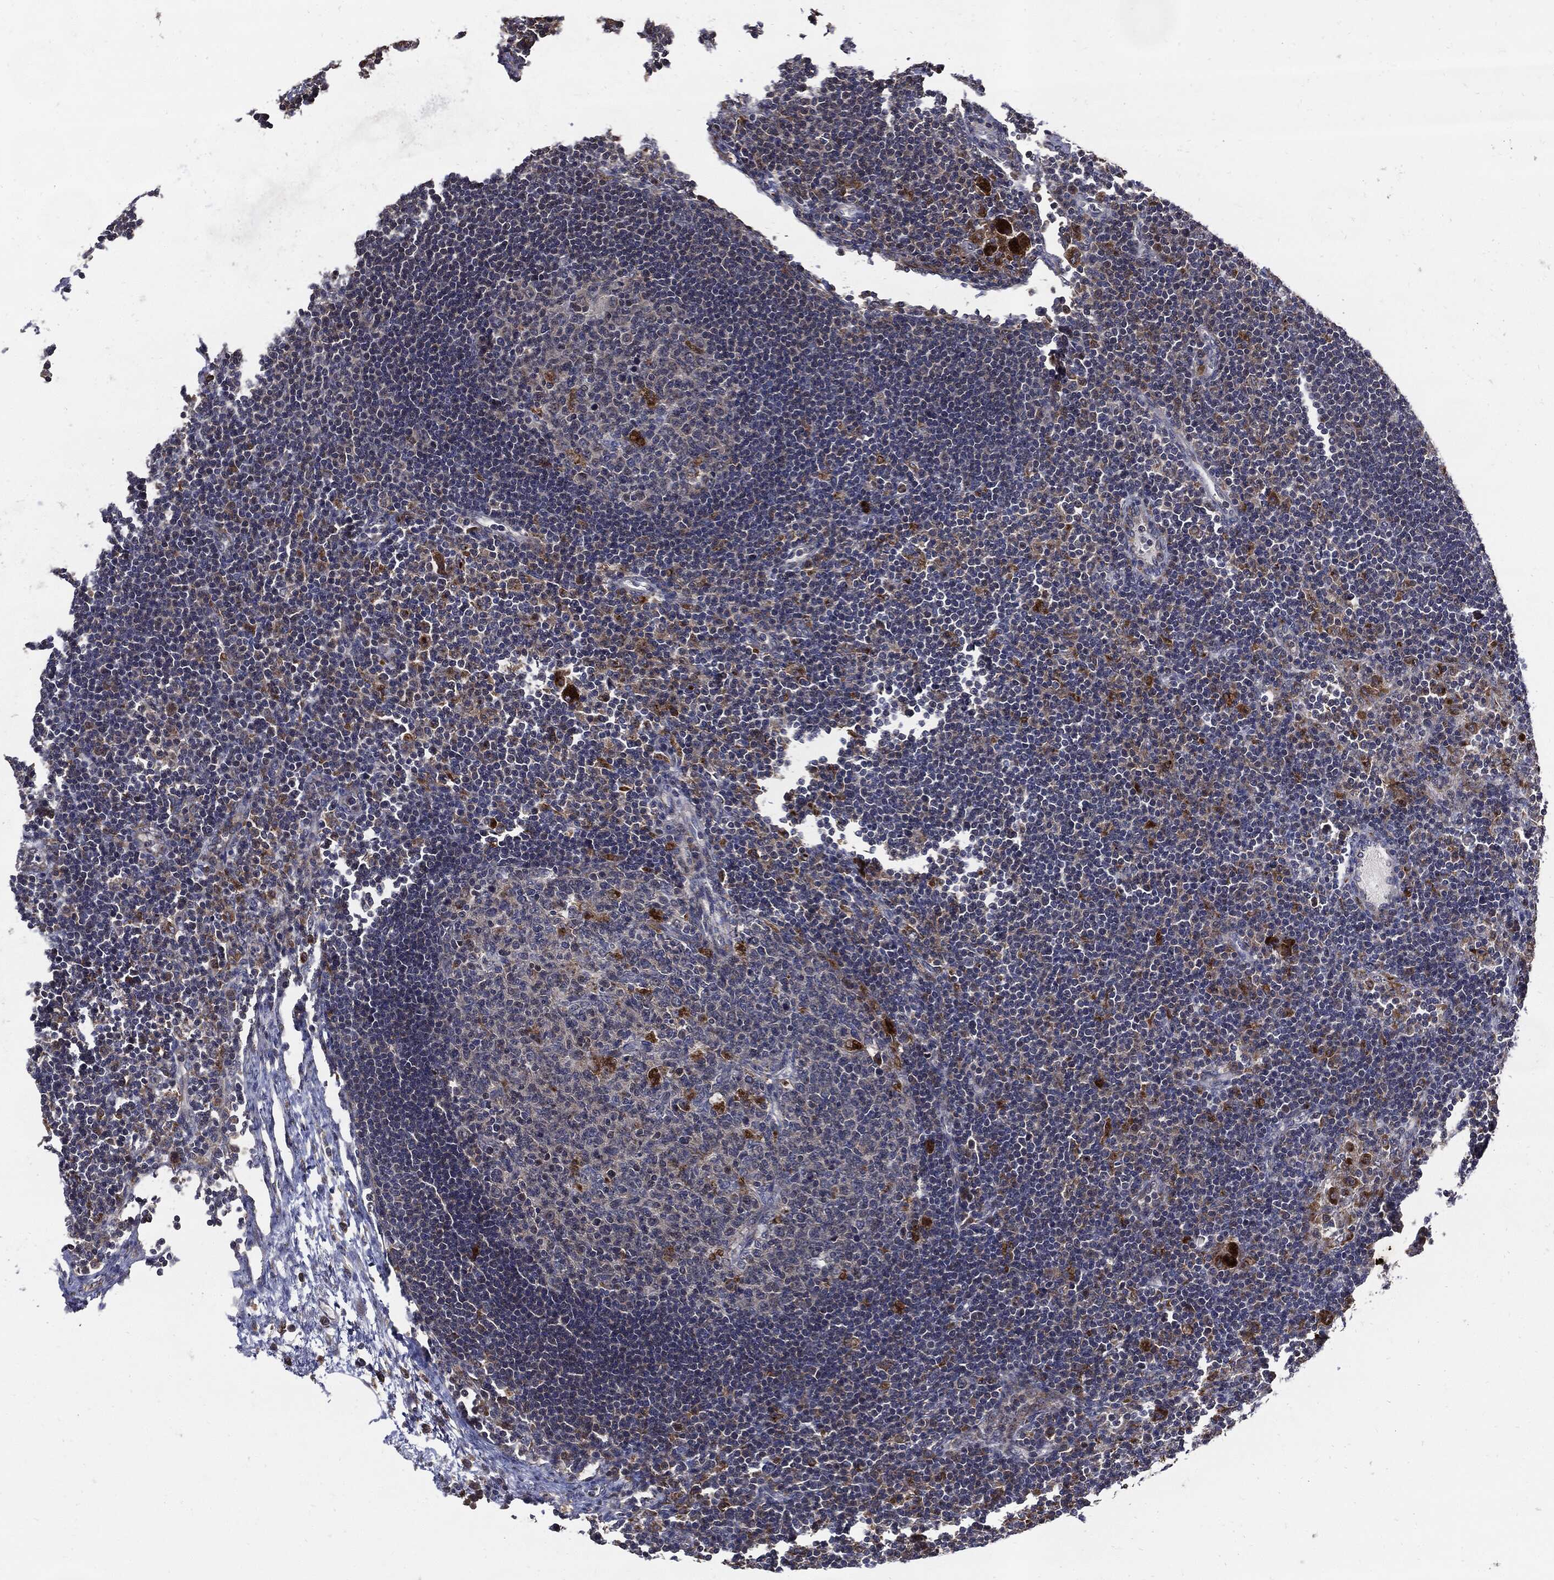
{"staining": {"intensity": "strong", "quantity": "<25%", "location": "cytoplasmic/membranous"}, "tissue": "lymph node", "cell_type": "Germinal center cells", "image_type": "normal", "snomed": [{"axis": "morphology", "description": "Normal tissue, NOS"}, {"axis": "topography", "description": "Lymph node"}], "caption": "Protein staining shows strong cytoplasmic/membranous staining in approximately <25% of germinal center cells in unremarkable lymph node. Using DAB (brown) and hematoxylin (blue) stains, captured at high magnification using brightfield microscopy.", "gene": "SLC31A2", "patient": {"sex": "female", "age": 67}}